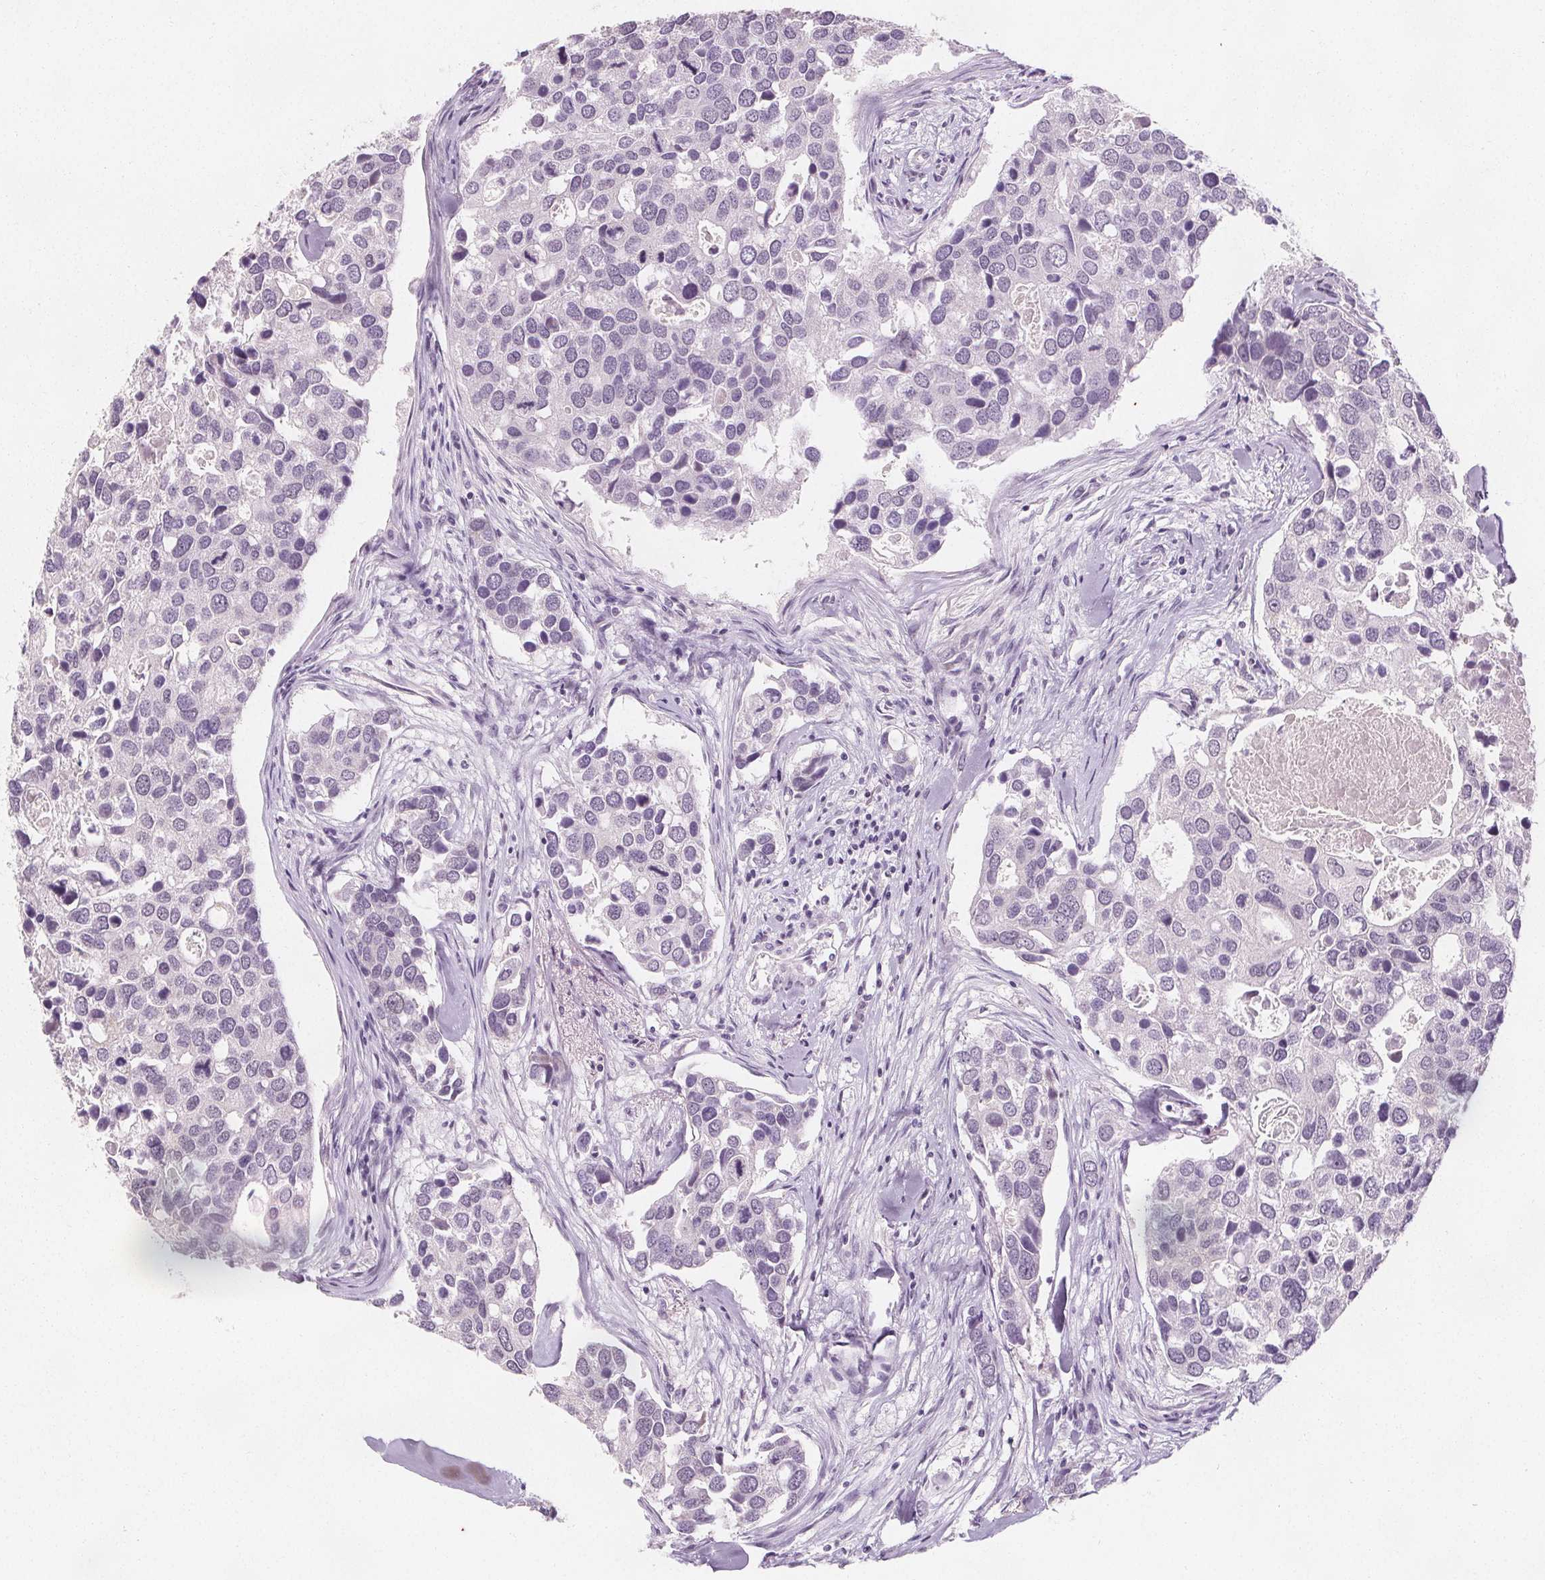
{"staining": {"intensity": "negative", "quantity": "none", "location": "none"}, "tissue": "breast cancer", "cell_type": "Tumor cells", "image_type": "cancer", "snomed": [{"axis": "morphology", "description": "Duct carcinoma"}, {"axis": "topography", "description": "Breast"}], "caption": "The micrograph displays no staining of tumor cells in invasive ductal carcinoma (breast).", "gene": "DBX2", "patient": {"sex": "female", "age": 83}}